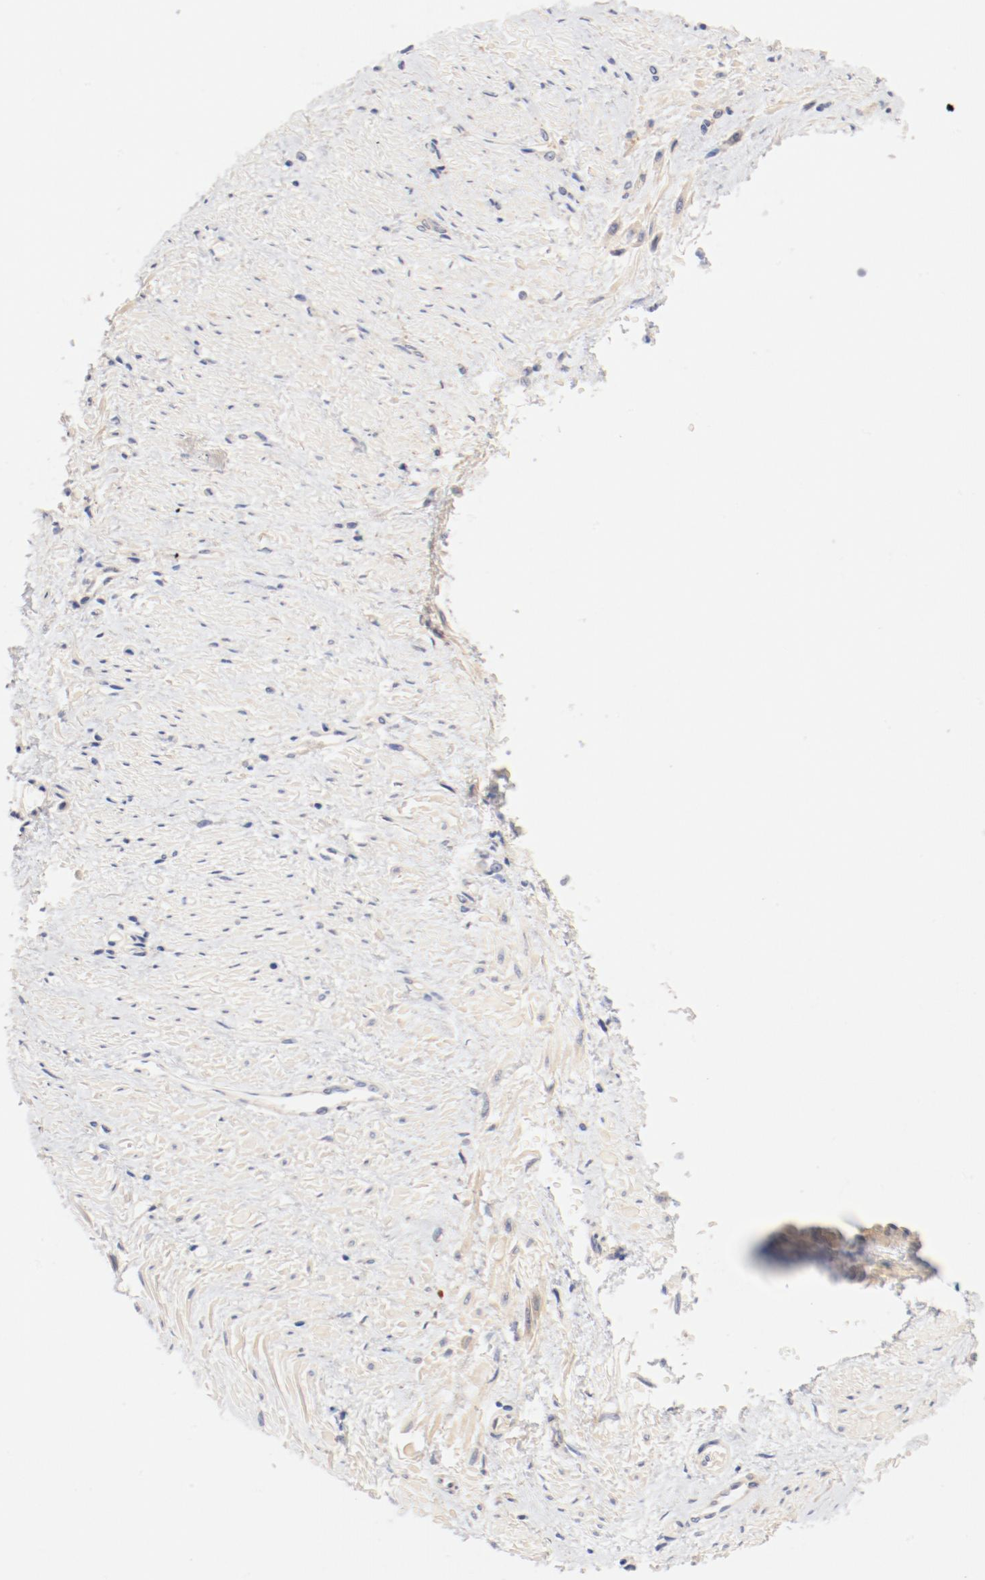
{"staining": {"intensity": "weak", "quantity": ">75%", "location": "cytoplasmic/membranous"}, "tissue": "smooth muscle", "cell_type": "Smooth muscle cells", "image_type": "normal", "snomed": [{"axis": "morphology", "description": "Normal tissue, NOS"}, {"axis": "topography", "description": "Smooth muscle"}, {"axis": "topography", "description": "Uterus"}], "caption": "Immunohistochemical staining of normal smooth muscle reveals >75% levels of weak cytoplasmic/membranous protein positivity in approximately >75% of smooth muscle cells.", "gene": "DYNC1H1", "patient": {"sex": "female", "age": 39}}